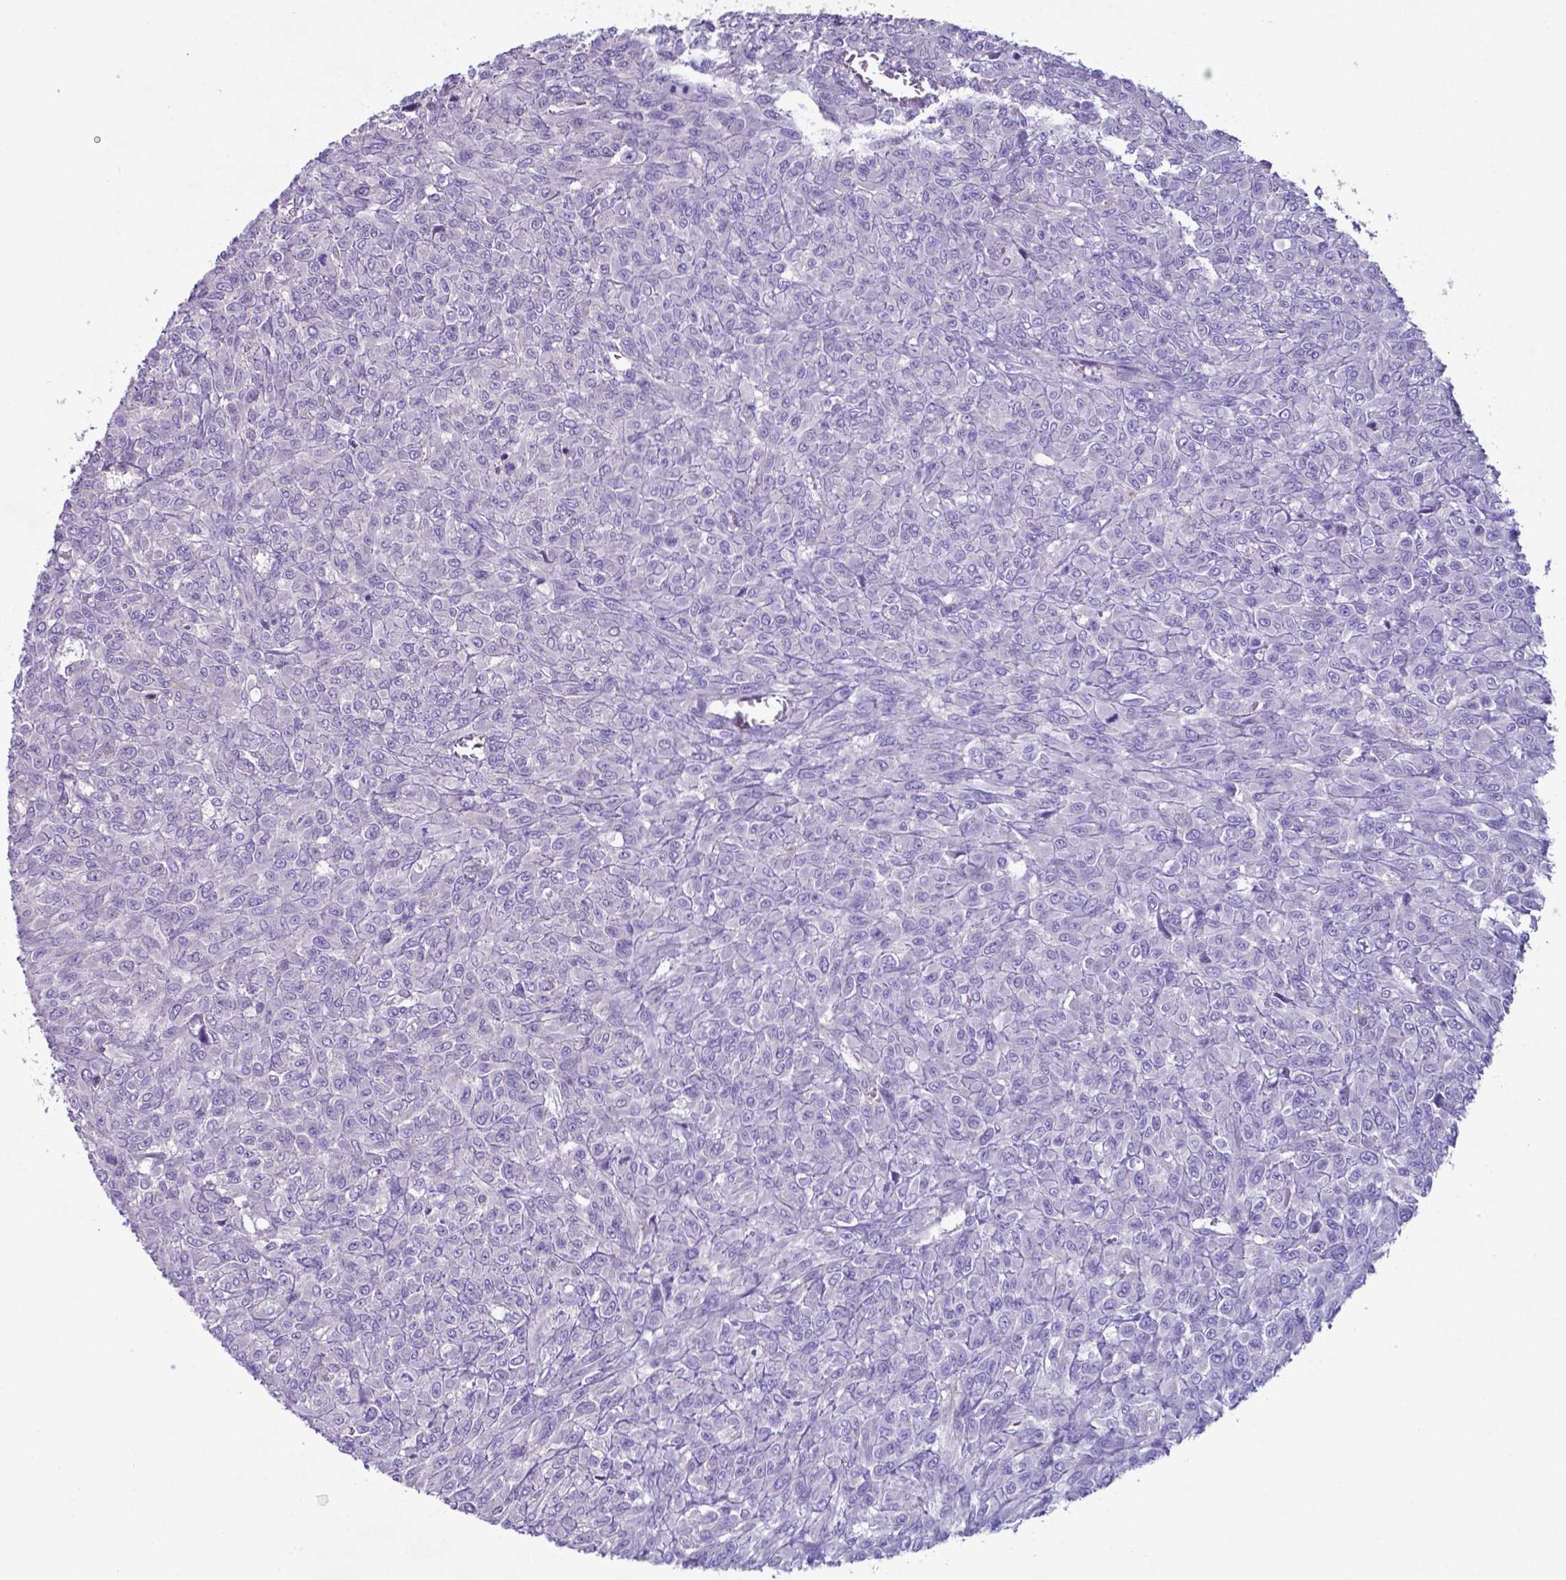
{"staining": {"intensity": "negative", "quantity": "none", "location": "none"}, "tissue": "renal cancer", "cell_type": "Tumor cells", "image_type": "cancer", "snomed": [{"axis": "morphology", "description": "Adenocarcinoma, NOS"}, {"axis": "topography", "description": "Kidney"}], "caption": "Immunohistochemistry of human renal cancer (adenocarcinoma) demonstrates no staining in tumor cells.", "gene": "TYRO3", "patient": {"sex": "male", "age": 58}}